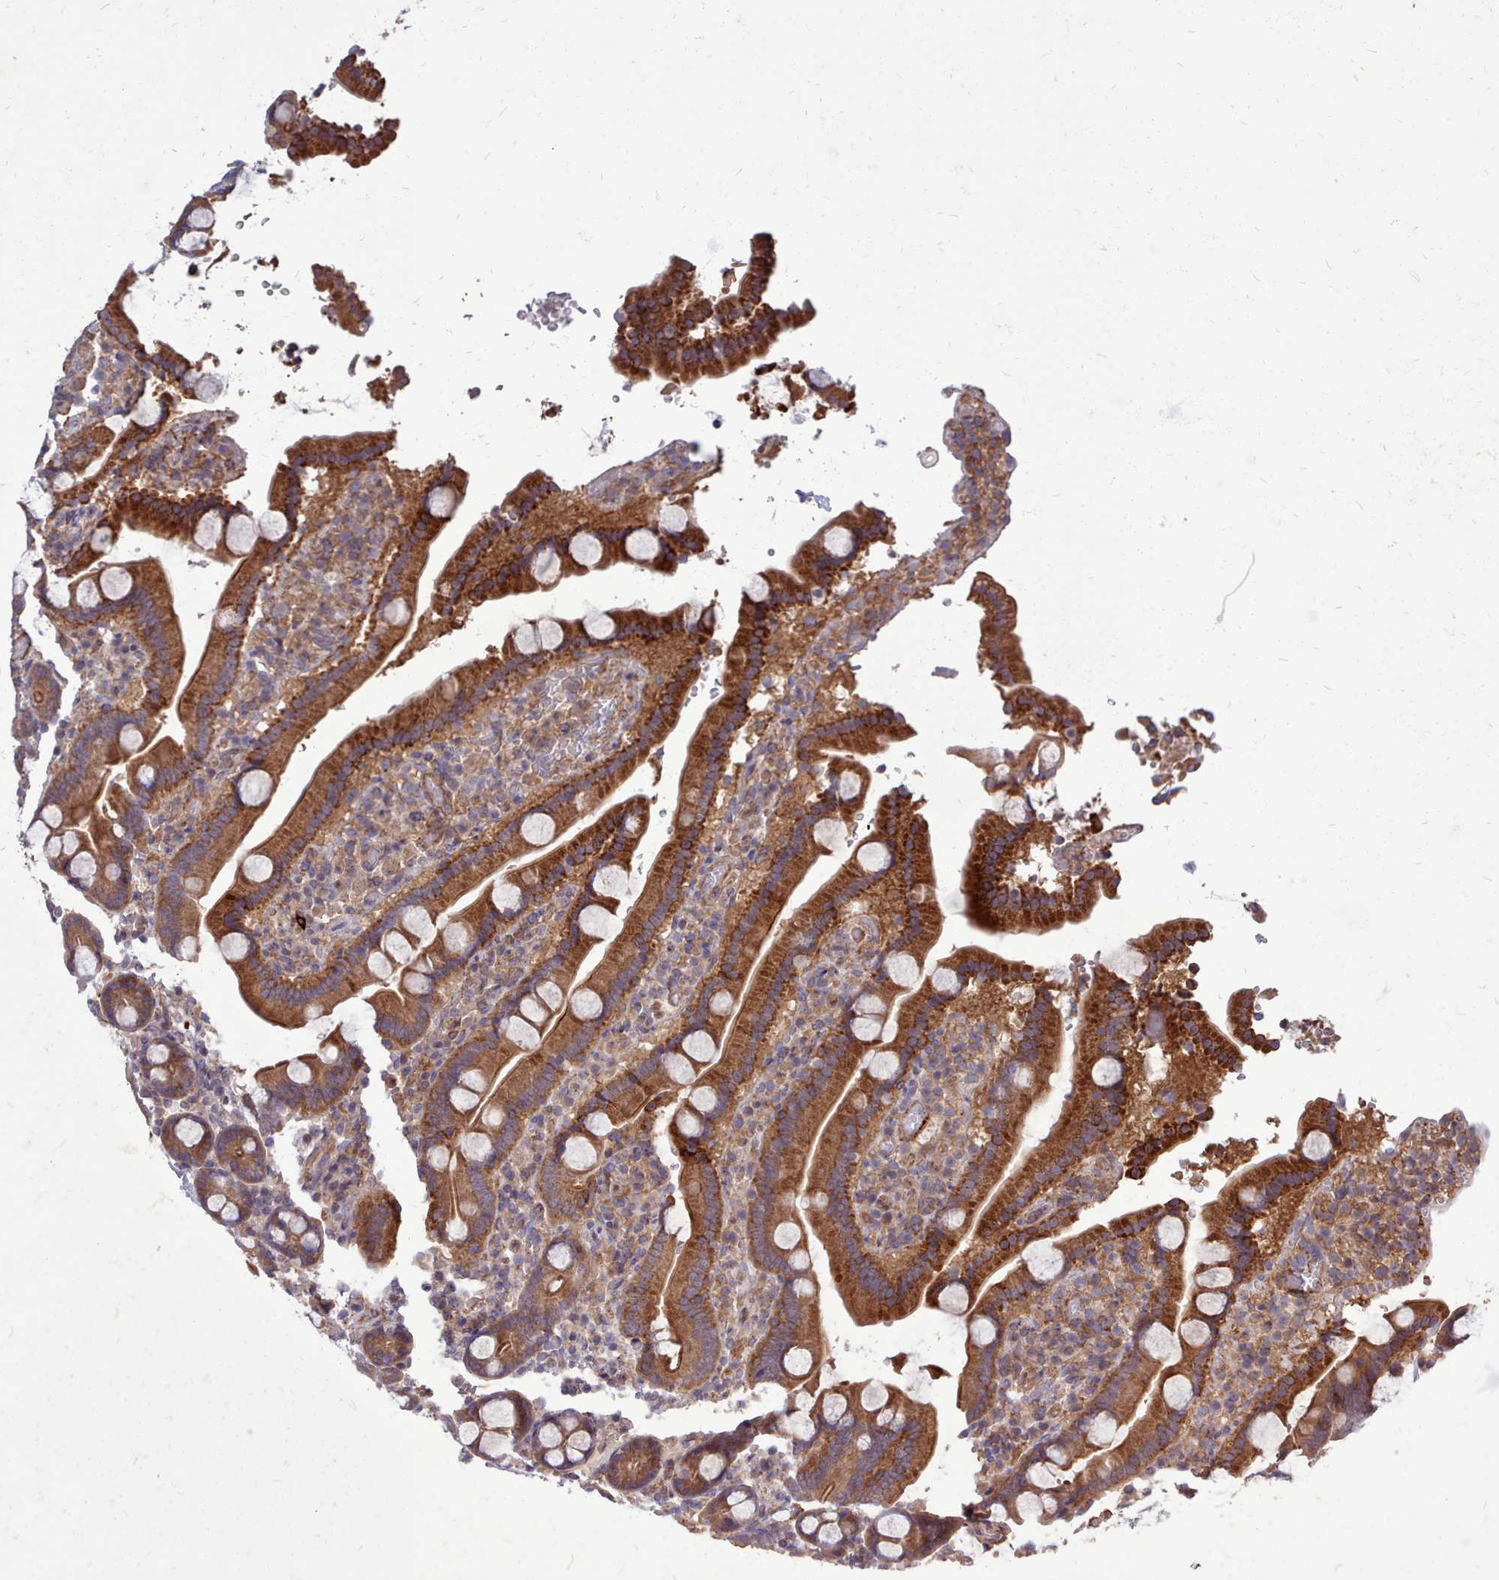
{"staining": {"intensity": "moderate", "quantity": ">75%", "location": "cytoplasmic/membranous"}, "tissue": "duodenum", "cell_type": "Glandular cells", "image_type": "normal", "snomed": [{"axis": "morphology", "description": "Normal tissue, NOS"}, {"axis": "topography", "description": "Duodenum"}], "caption": "Immunohistochemistry (IHC) of unremarkable duodenum reveals medium levels of moderate cytoplasmic/membranous expression in approximately >75% of glandular cells. The staining was performed using DAB (3,3'-diaminobenzidine) to visualize the protein expression in brown, while the nuclei were stained in blue with hematoxylin (Magnification: 20x).", "gene": "STUB1", "patient": {"sex": "male", "age": 55}}